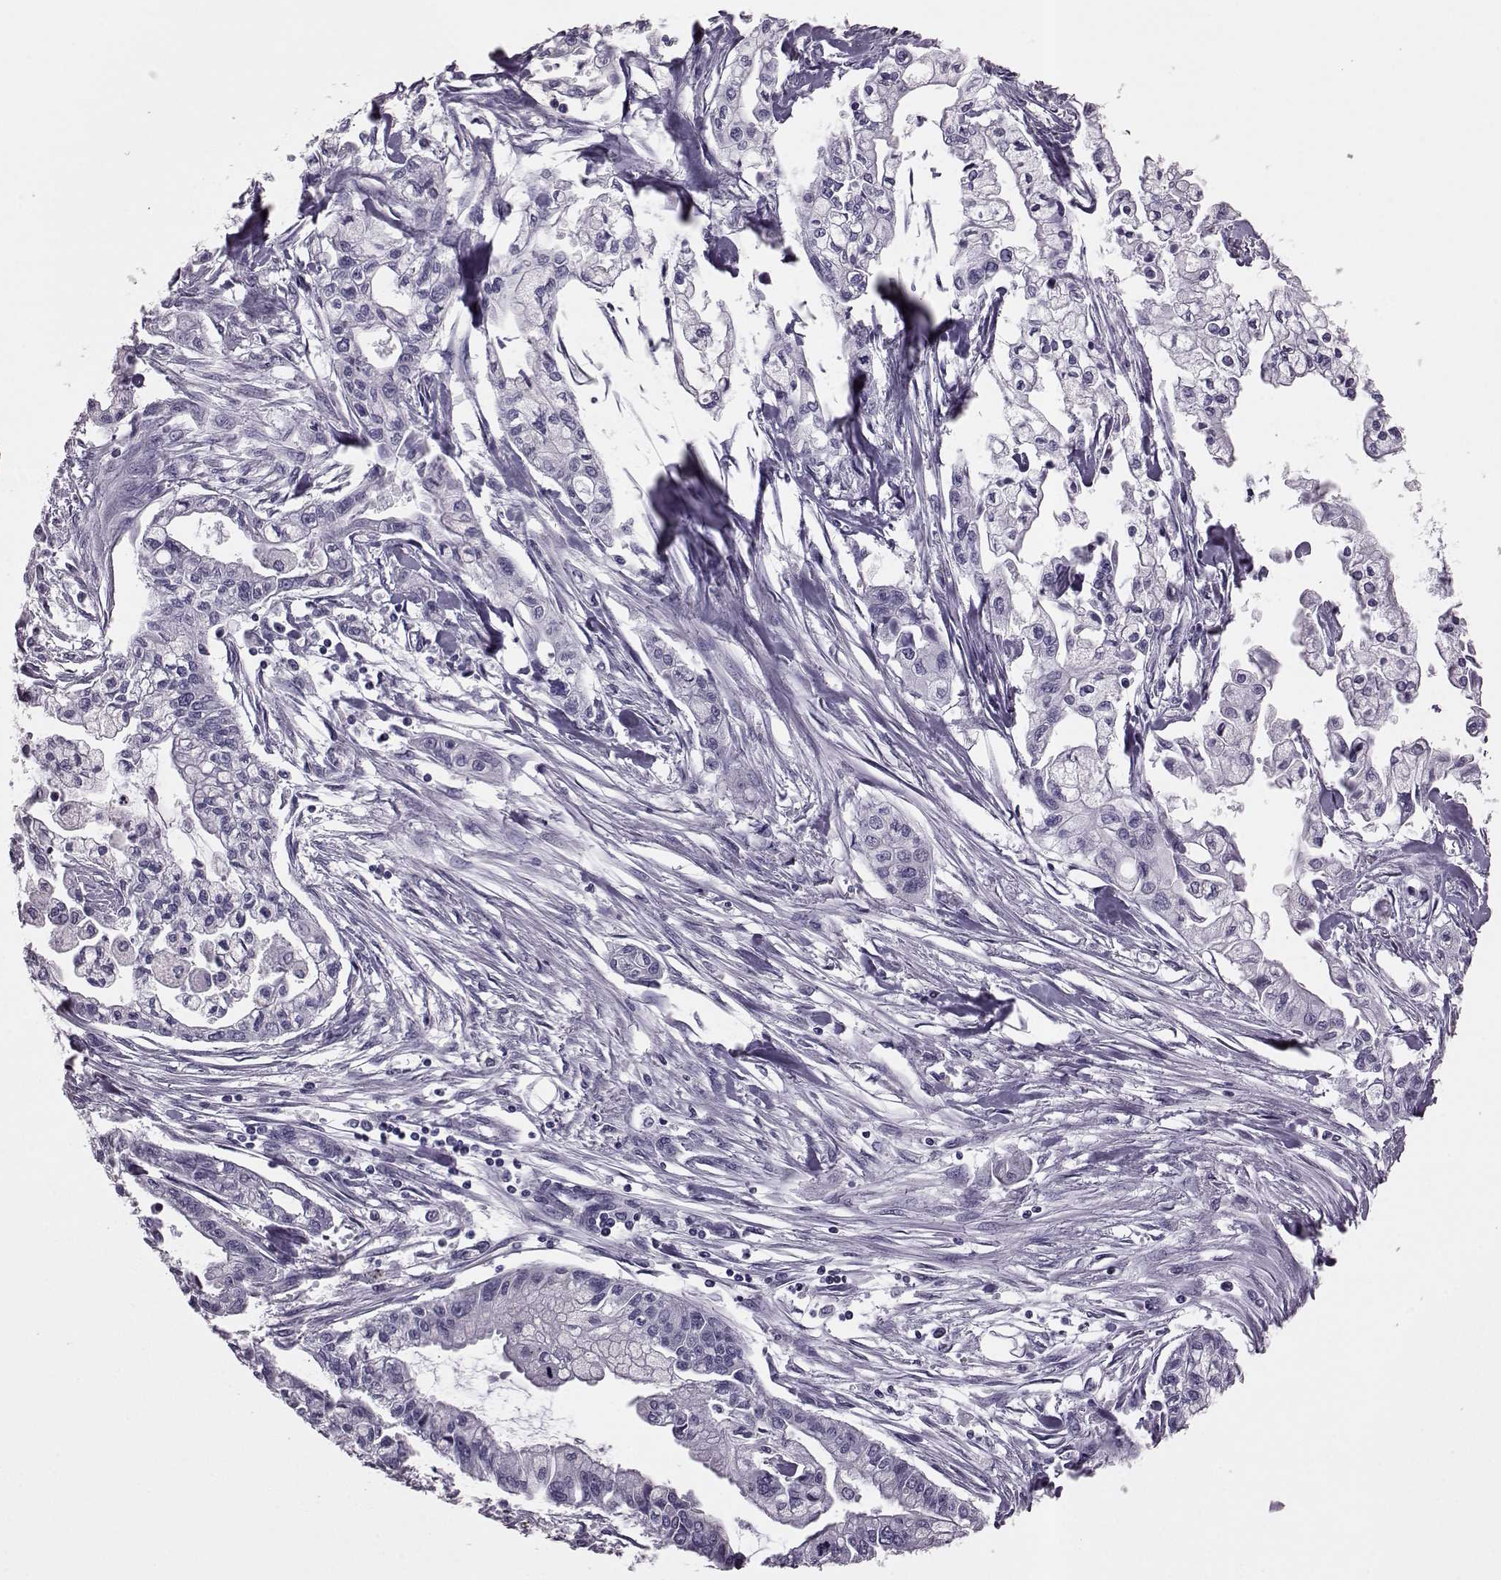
{"staining": {"intensity": "negative", "quantity": "none", "location": "none"}, "tissue": "pancreatic cancer", "cell_type": "Tumor cells", "image_type": "cancer", "snomed": [{"axis": "morphology", "description": "Adenocarcinoma, NOS"}, {"axis": "topography", "description": "Pancreas"}], "caption": "Tumor cells are negative for brown protein staining in adenocarcinoma (pancreatic).", "gene": "RIMS2", "patient": {"sex": "male", "age": 54}}